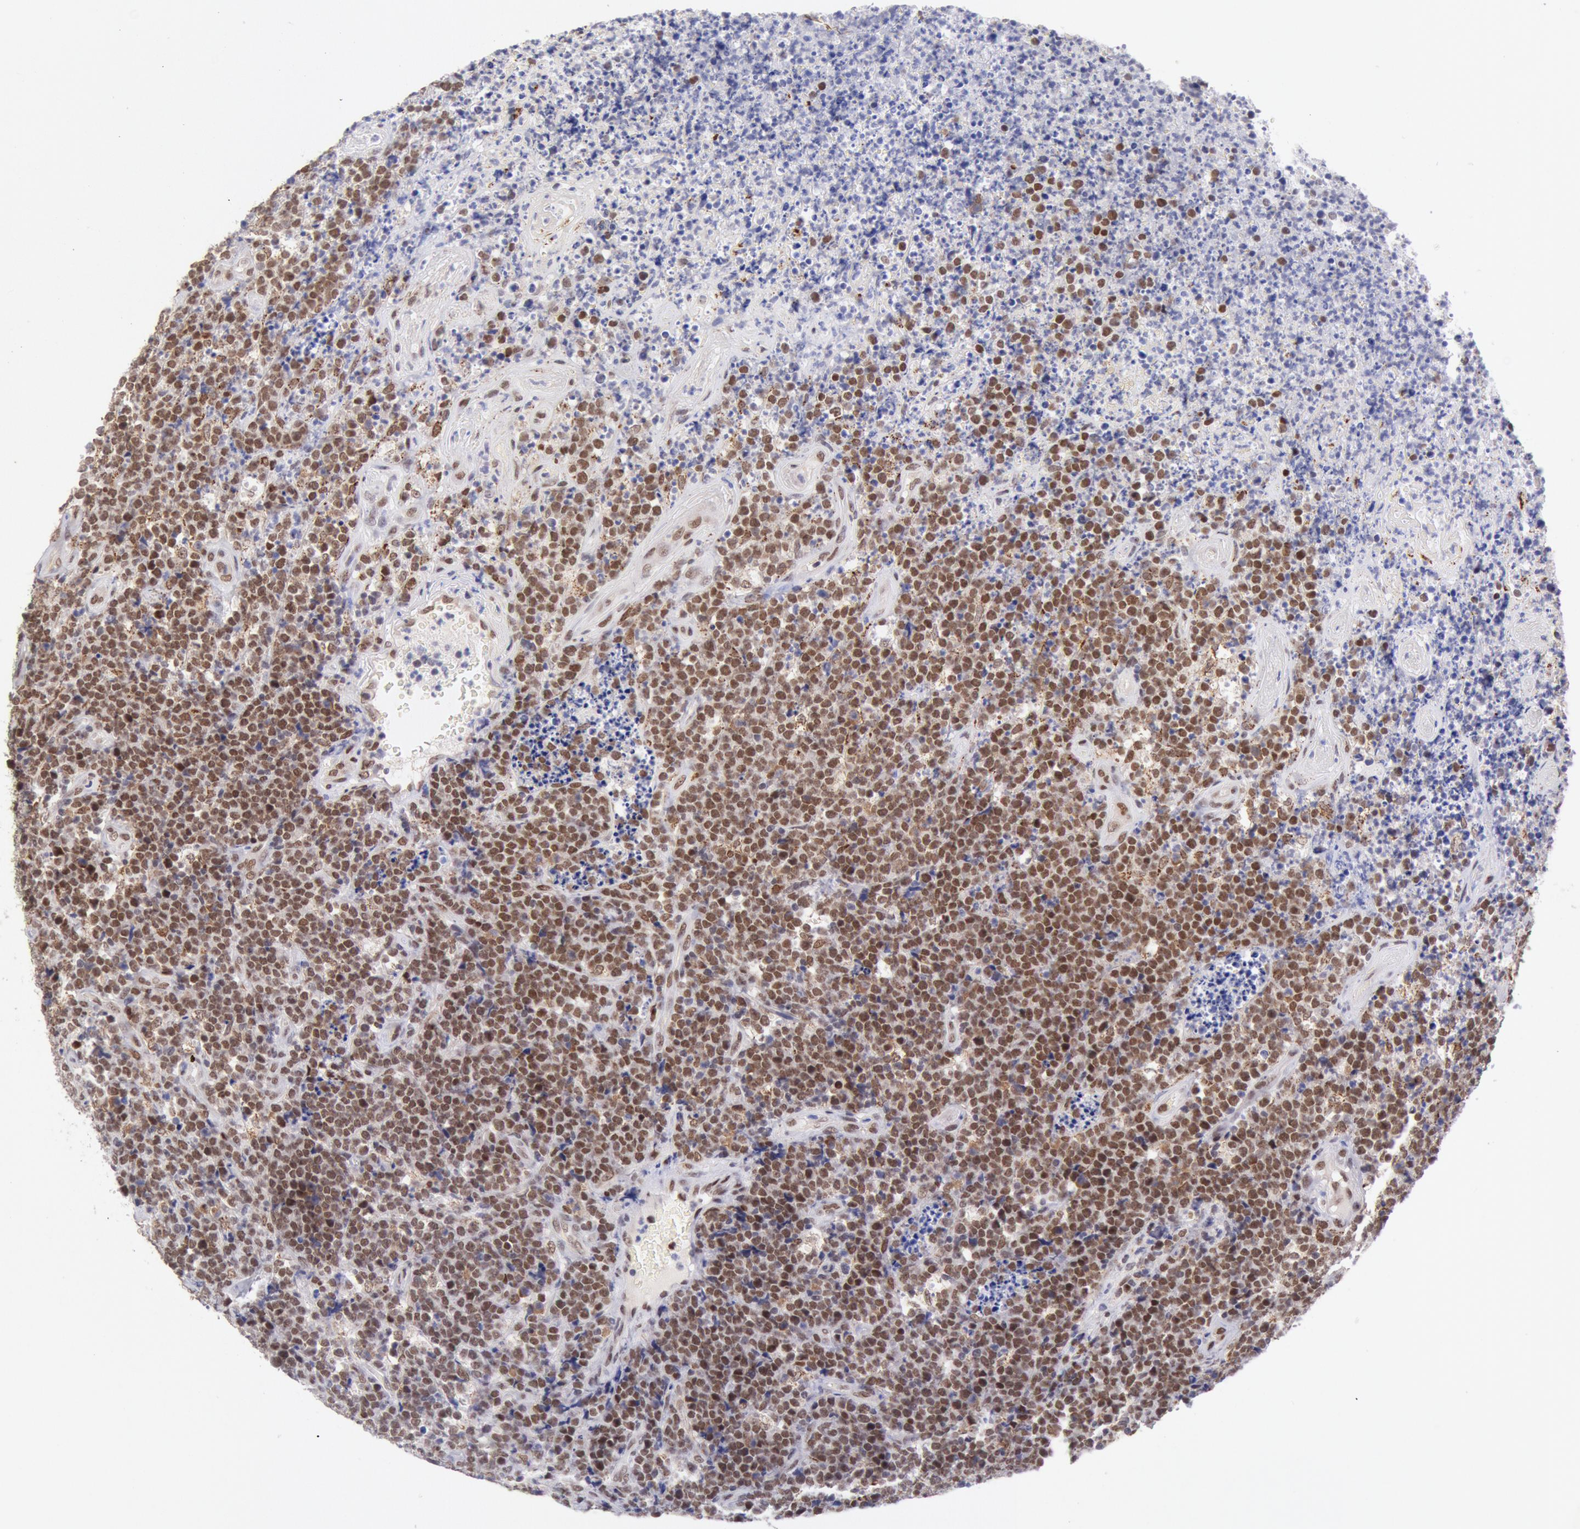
{"staining": {"intensity": "moderate", "quantity": ">75%", "location": "nuclear"}, "tissue": "lymphoma", "cell_type": "Tumor cells", "image_type": "cancer", "snomed": [{"axis": "morphology", "description": "Malignant lymphoma, non-Hodgkin's type, High grade"}, {"axis": "topography", "description": "Small intestine"}, {"axis": "topography", "description": "Colon"}], "caption": "About >75% of tumor cells in human lymphoma show moderate nuclear protein positivity as visualized by brown immunohistochemical staining.", "gene": "CDKN2B", "patient": {"sex": "male", "age": 8}}